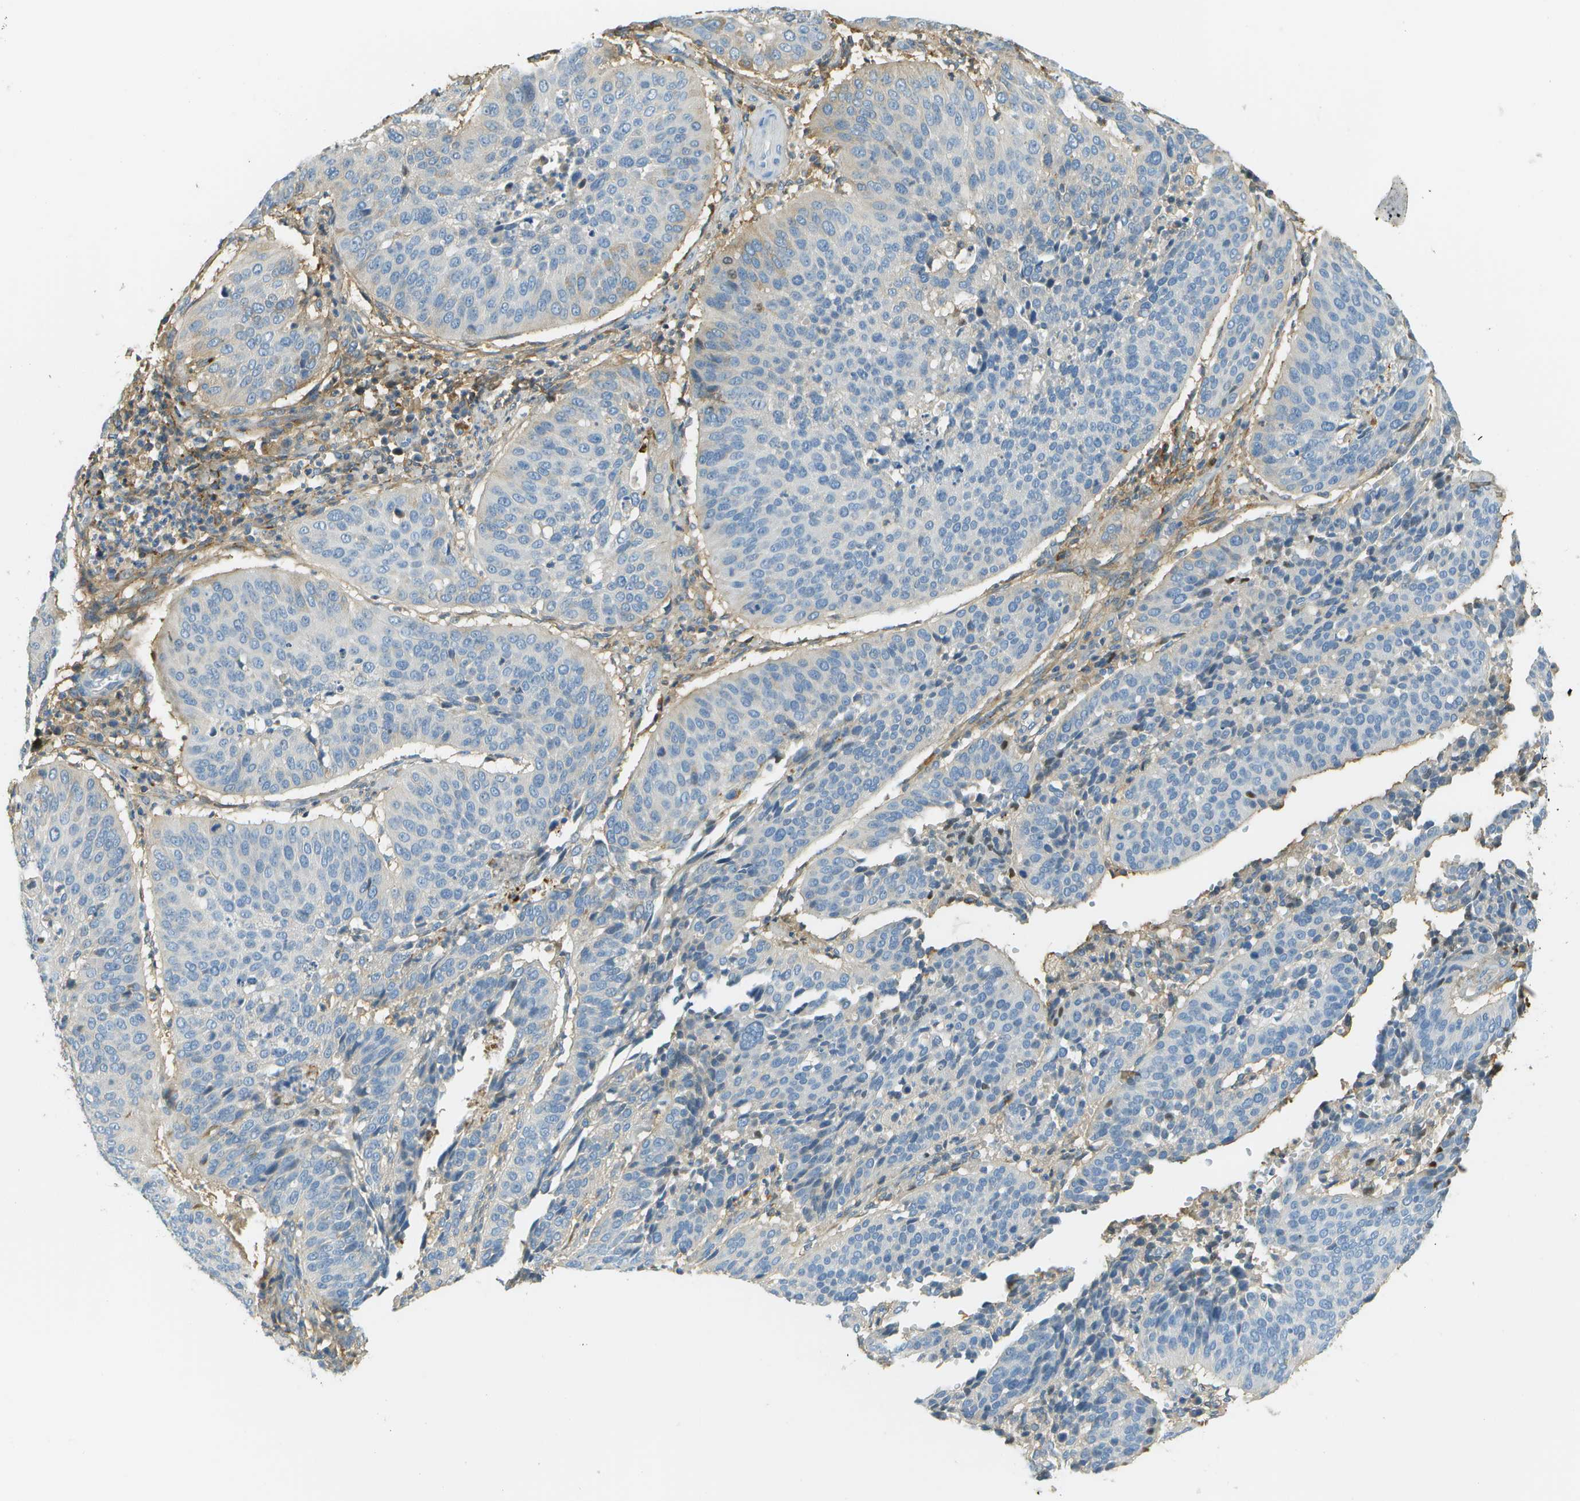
{"staining": {"intensity": "negative", "quantity": "none", "location": "none"}, "tissue": "cervical cancer", "cell_type": "Tumor cells", "image_type": "cancer", "snomed": [{"axis": "morphology", "description": "Normal tissue, NOS"}, {"axis": "morphology", "description": "Squamous cell carcinoma, NOS"}, {"axis": "topography", "description": "Cervix"}], "caption": "DAB (3,3'-diaminobenzidine) immunohistochemical staining of squamous cell carcinoma (cervical) demonstrates no significant expression in tumor cells.", "gene": "DCN", "patient": {"sex": "female", "age": 39}}